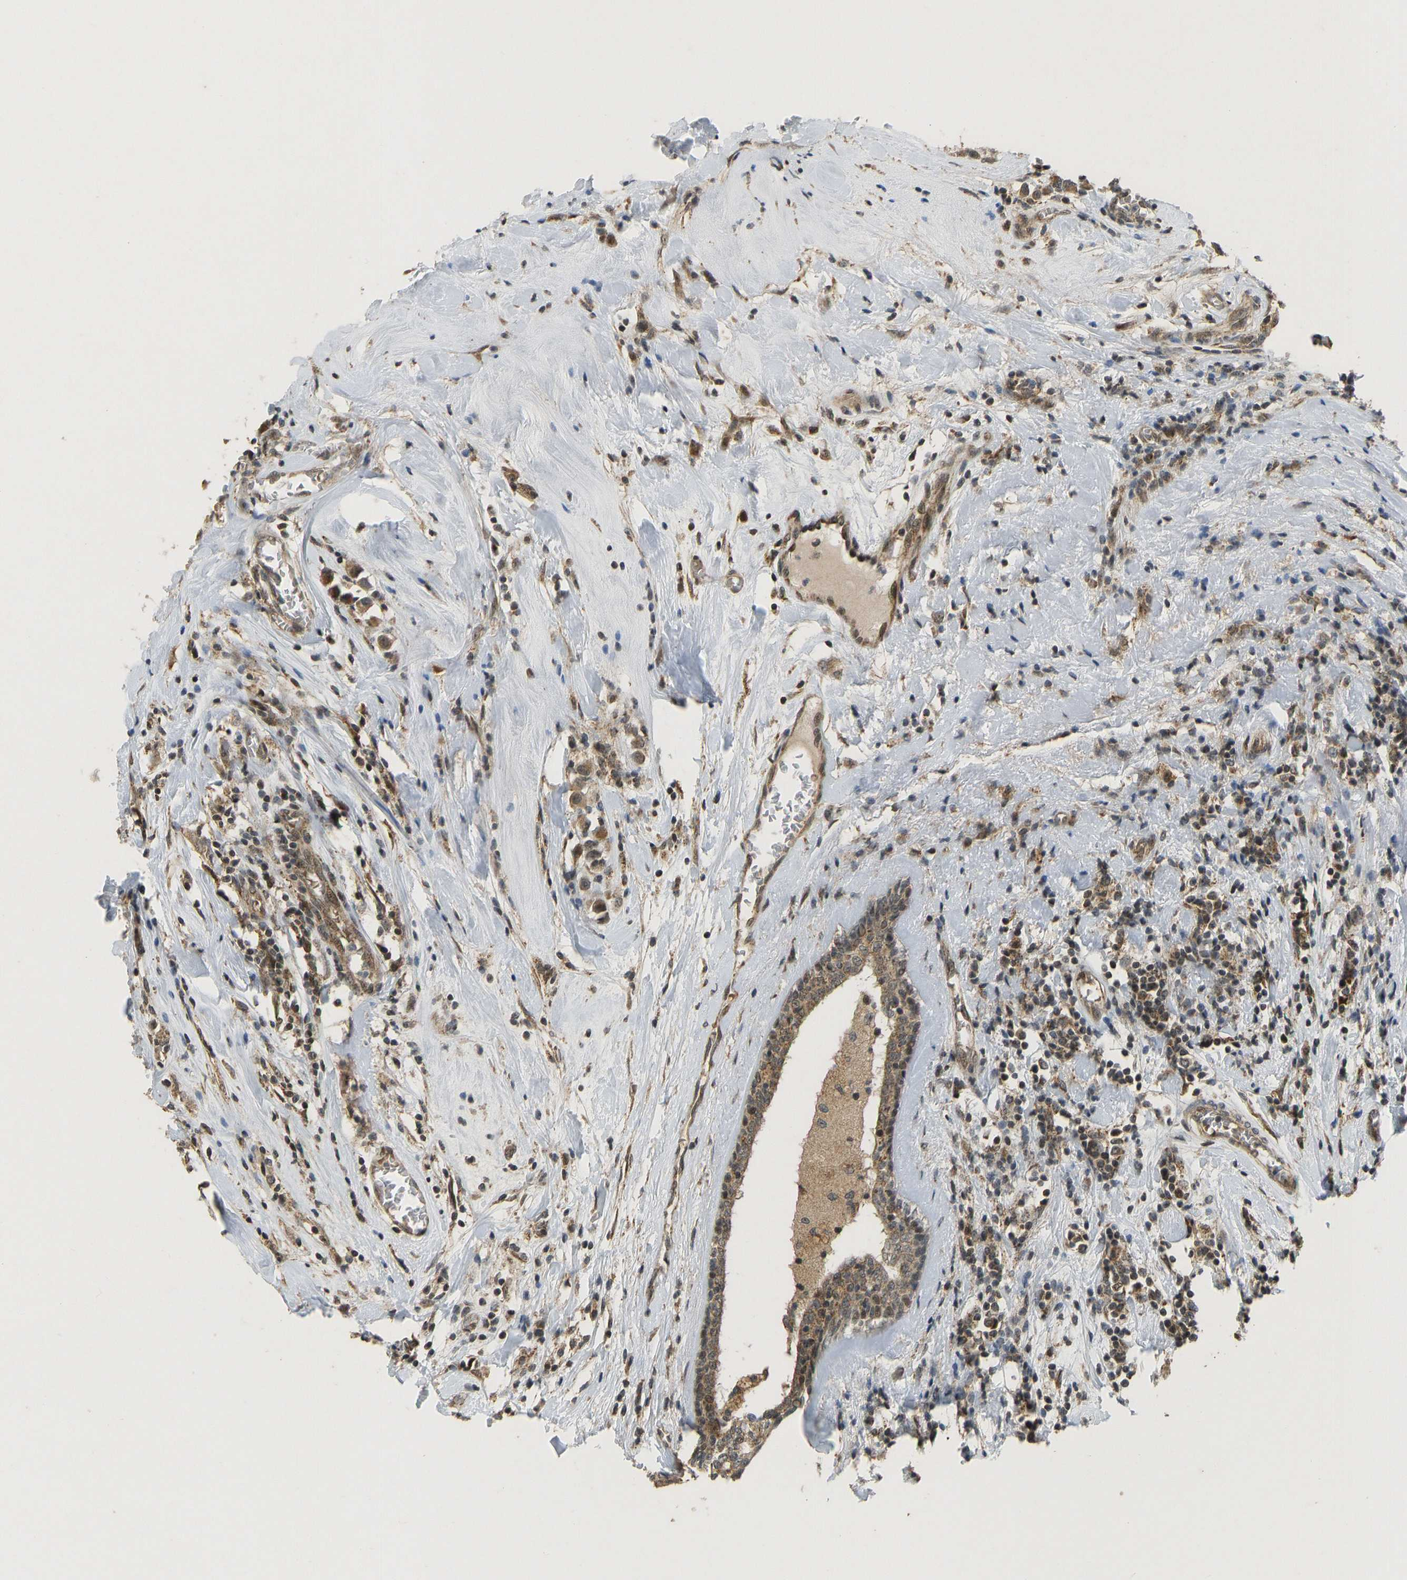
{"staining": {"intensity": "moderate", "quantity": ">75%", "location": "cytoplasmic/membranous"}, "tissue": "breast cancer", "cell_type": "Tumor cells", "image_type": "cancer", "snomed": [{"axis": "morphology", "description": "Duct carcinoma"}, {"axis": "topography", "description": "Breast"}], "caption": "An immunohistochemistry (IHC) image of tumor tissue is shown. Protein staining in brown shows moderate cytoplasmic/membranous positivity in breast cancer within tumor cells. Nuclei are stained in blue.", "gene": "ACADS", "patient": {"sex": "female", "age": 61}}